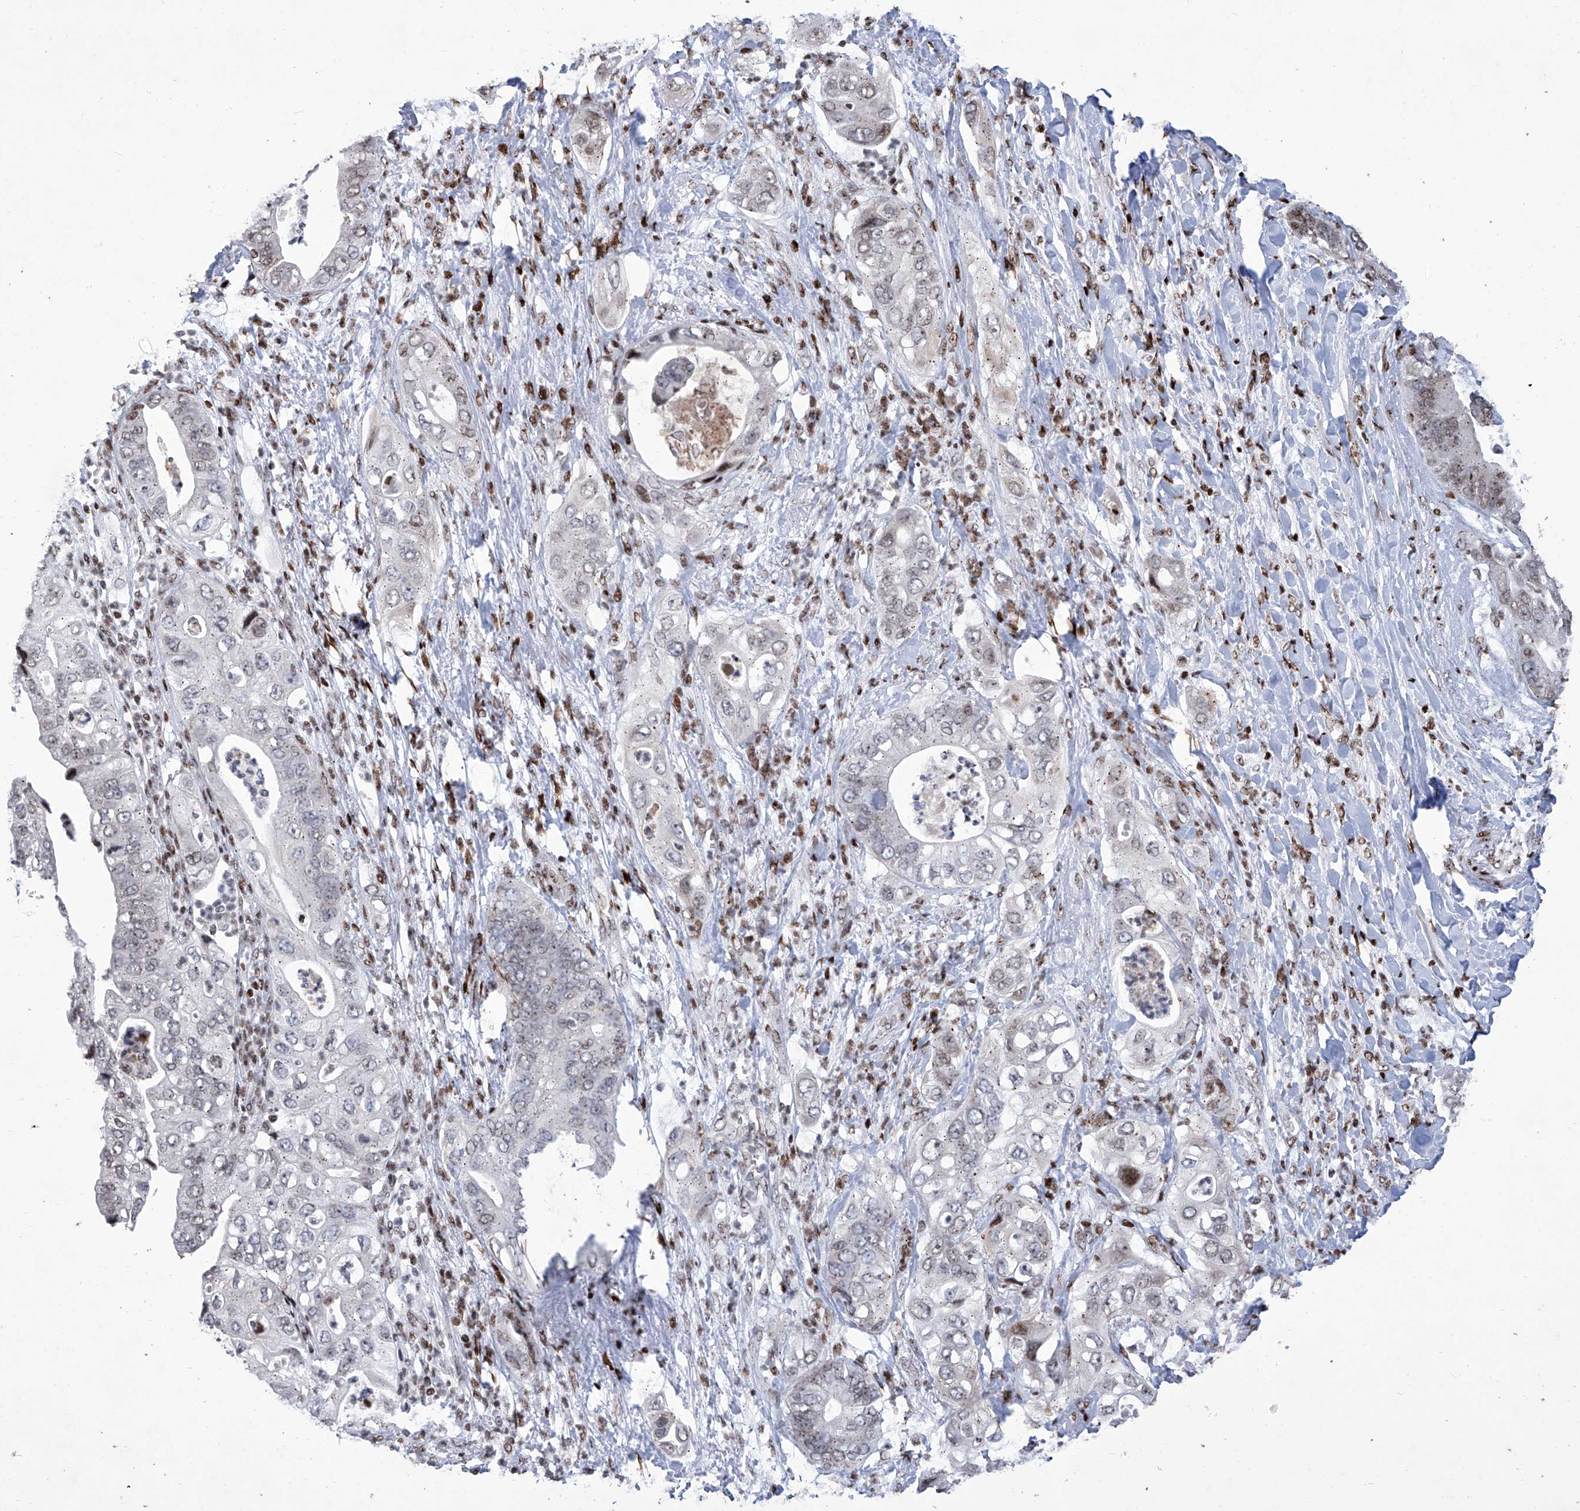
{"staining": {"intensity": "moderate", "quantity": "<25%", "location": "nuclear"}, "tissue": "pancreatic cancer", "cell_type": "Tumor cells", "image_type": "cancer", "snomed": [{"axis": "morphology", "description": "Adenocarcinoma, NOS"}, {"axis": "topography", "description": "Pancreas"}], "caption": "DAB immunohistochemical staining of pancreatic cancer shows moderate nuclear protein expression in about <25% of tumor cells.", "gene": "HEY2", "patient": {"sex": "female", "age": 78}}